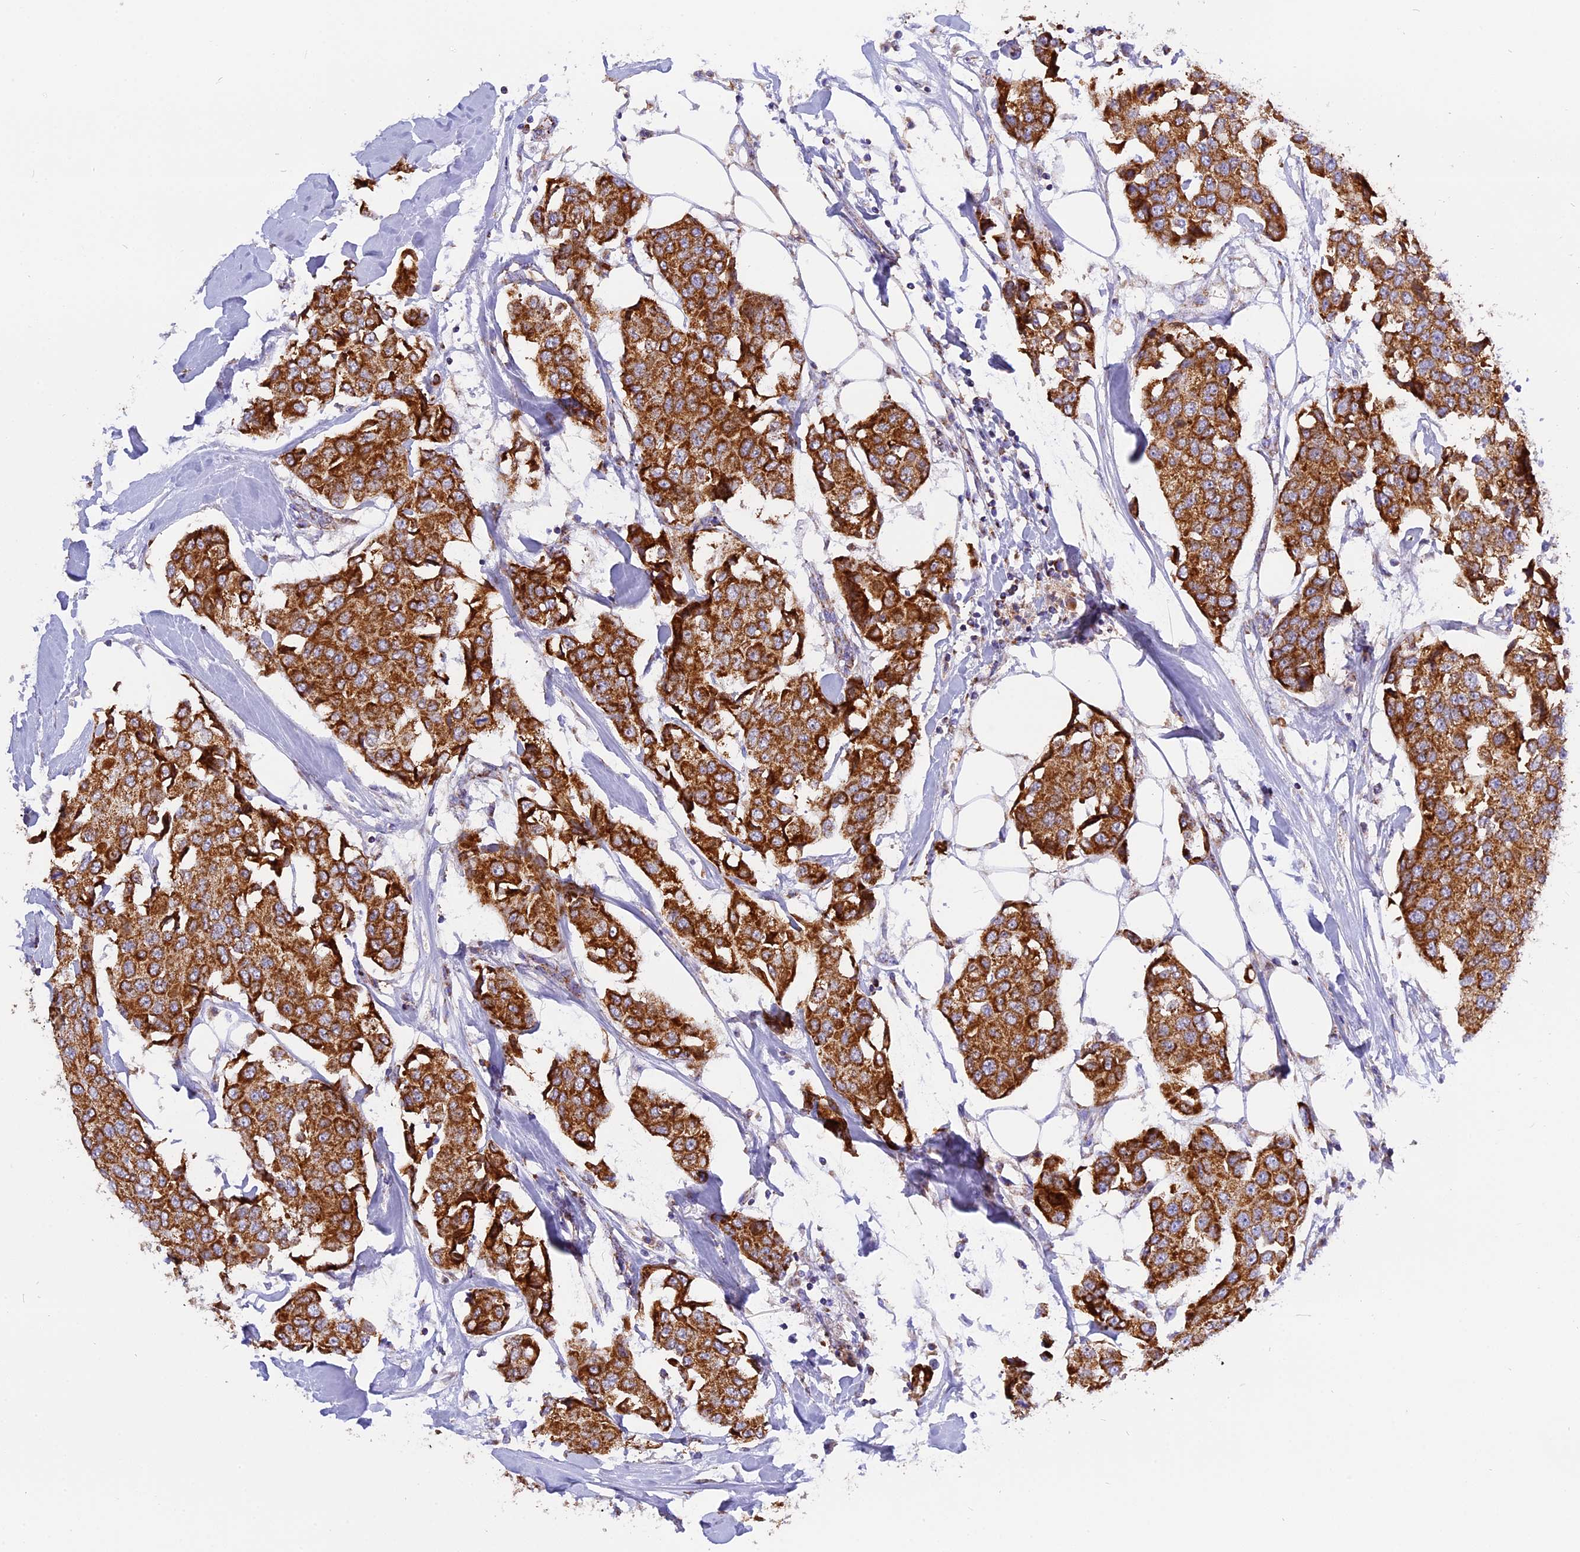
{"staining": {"intensity": "strong", "quantity": ">75%", "location": "cytoplasmic/membranous"}, "tissue": "breast cancer", "cell_type": "Tumor cells", "image_type": "cancer", "snomed": [{"axis": "morphology", "description": "Duct carcinoma"}, {"axis": "topography", "description": "Breast"}], "caption": "A brown stain highlights strong cytoplasmic/membranous expression of a protein in breast infiltrating ductal carcinoma tumor cells.", "gene": "MRPS34", "patient": {"sex": "female", "age": 80}}